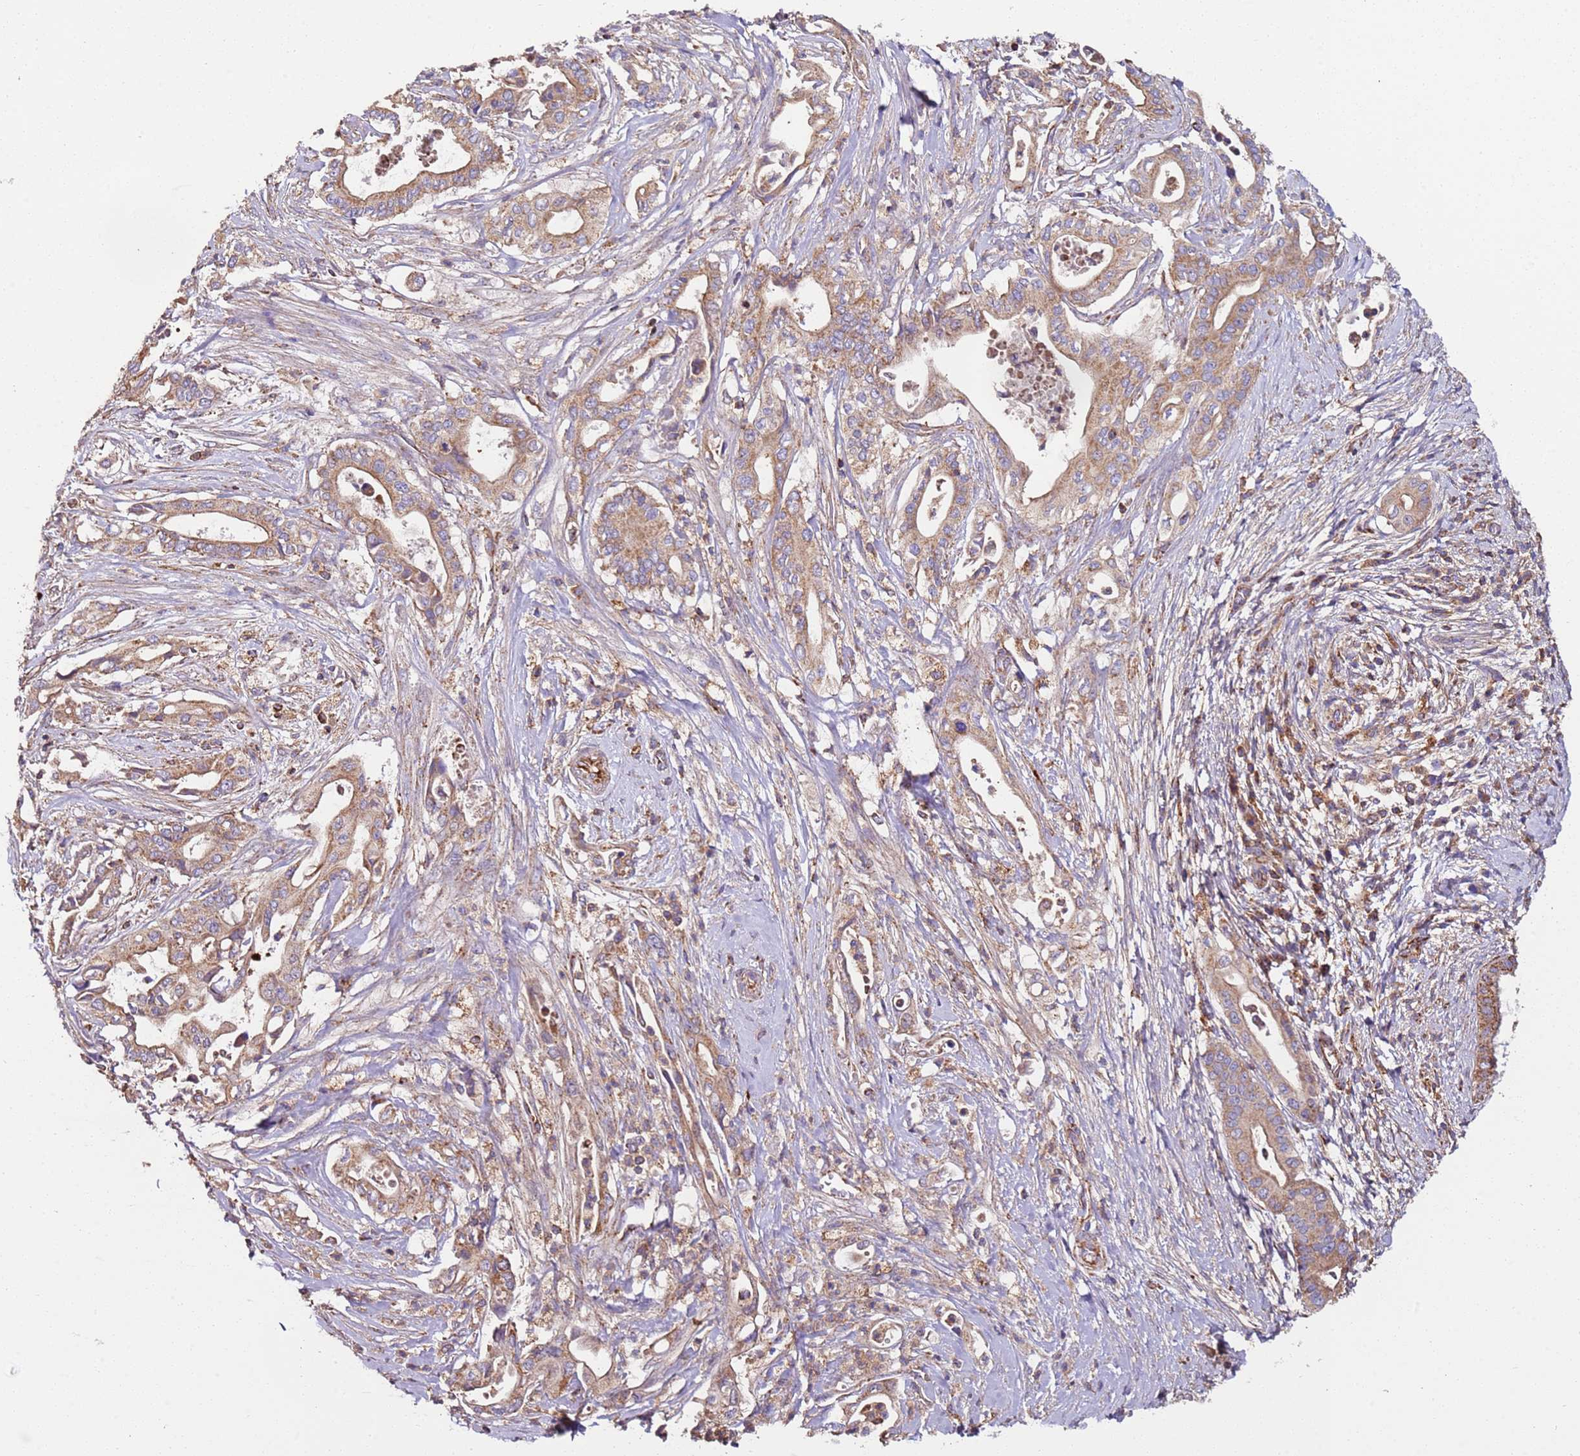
{"staining": {"intensity": "moderate", "quantity": ">75%", "location": "cytoplasmic/membranous"}, "tissue": "pancreatic cancer", "cell_type": "Tumor cells", "image_type": "cancer", "snomed": [{"axis": "morphology", "description": "Adenocarcinoma, NOS"}, {"axis": "topography", "description": "Pancreas"}], "caption": "The image exhibits a brown stain indicating the presence of a protein in the cytoplasmic/membranous of tumor cells in pancreatic cancer.", "gene": "RMND5A", "patient": {"sex": "female", "age": 77}}